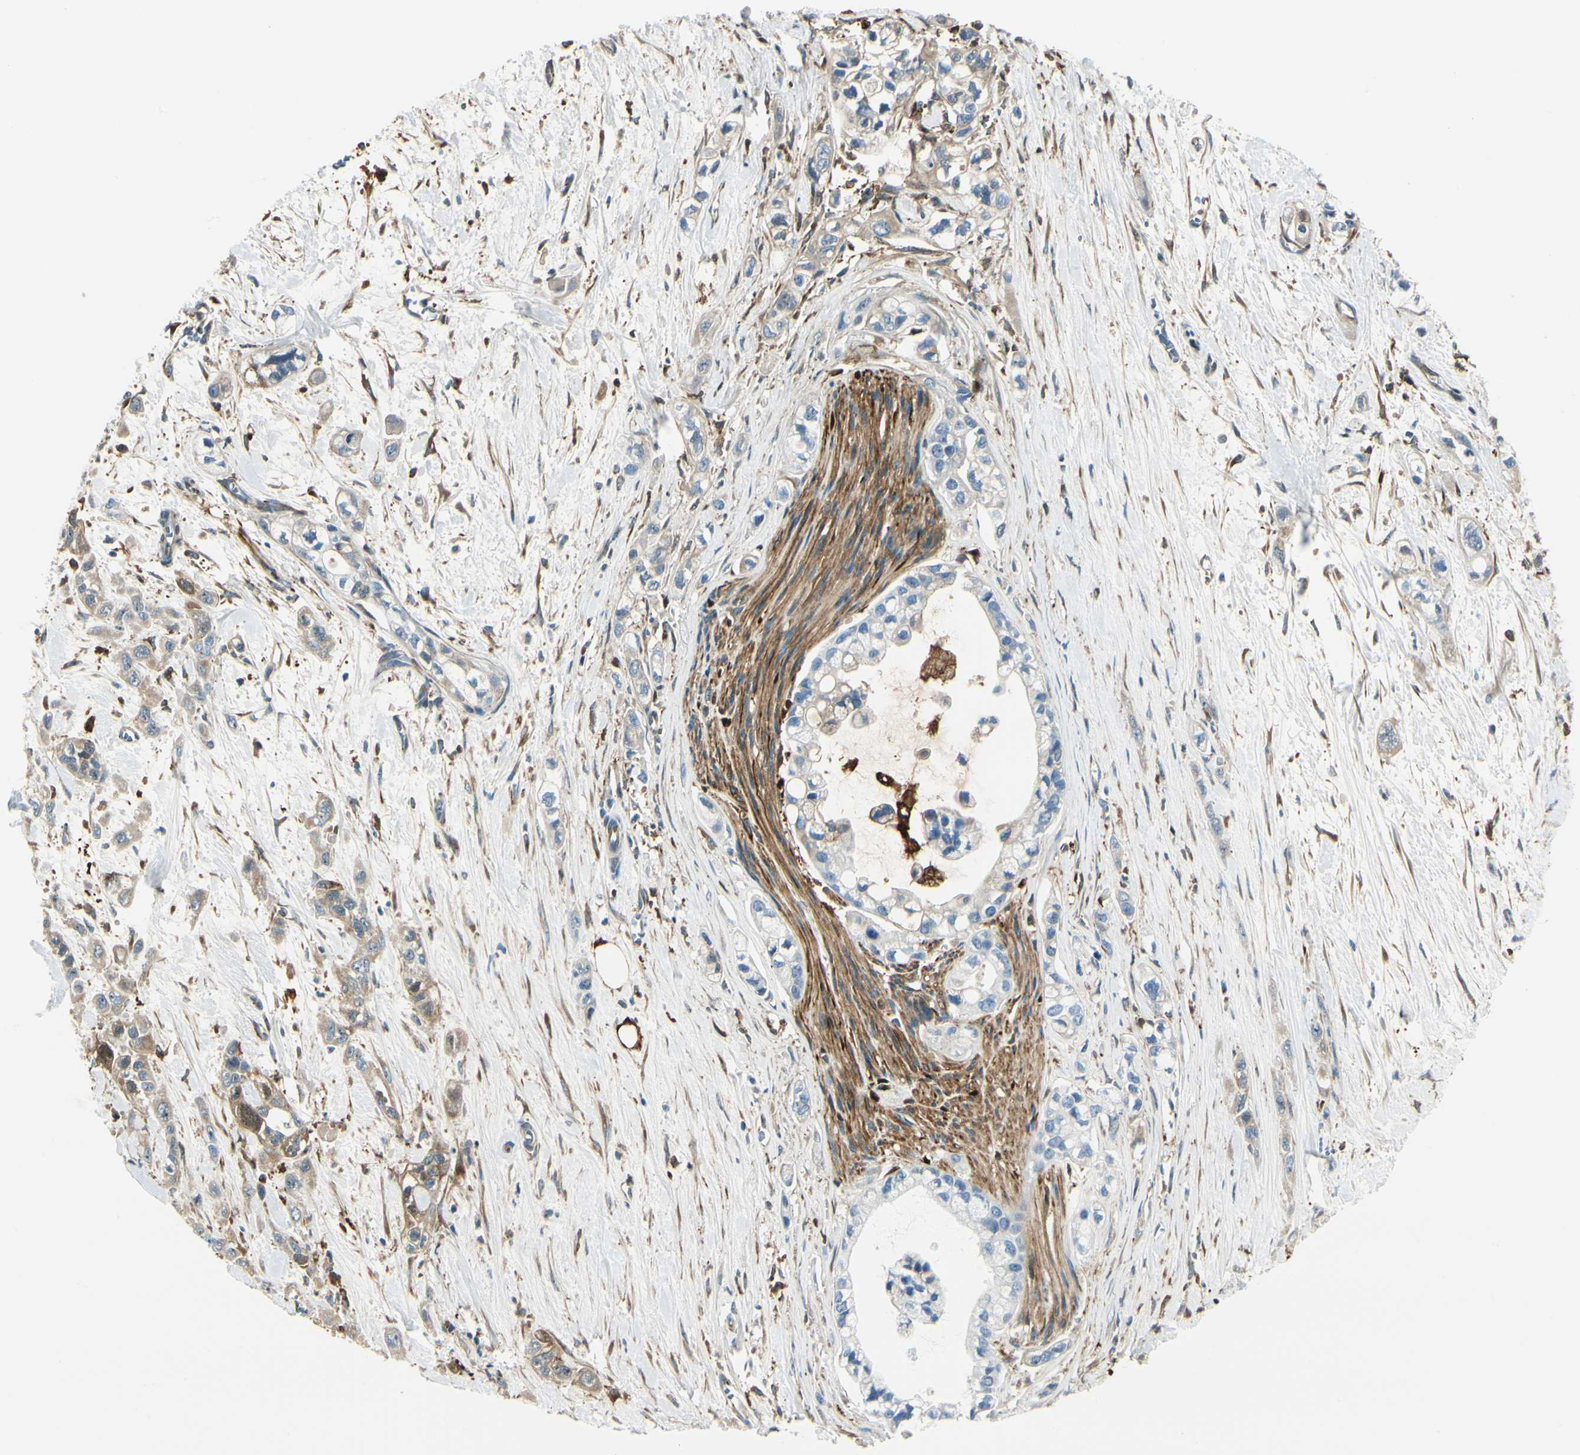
{"staining": {"intensity": "weak", "quantity": "<25%", "location": "cytoplasmic/membranous"}, "tissue": "pancreatic cancer", "cell_type": "Tumor cells", "image_type": "cancer", "snomed": [{"axis": "morphology", "description": "Adenocarcinoma, NOS"}, {"axis": "topography", "description": "Pancreas"}], "caption": "DAB immunohistochemical staining of pancreatic adenocarcinoma displays no significant staining in tumor cells.", "gene": "FTH1", "patient": {"sex": "male", "age": 74}}